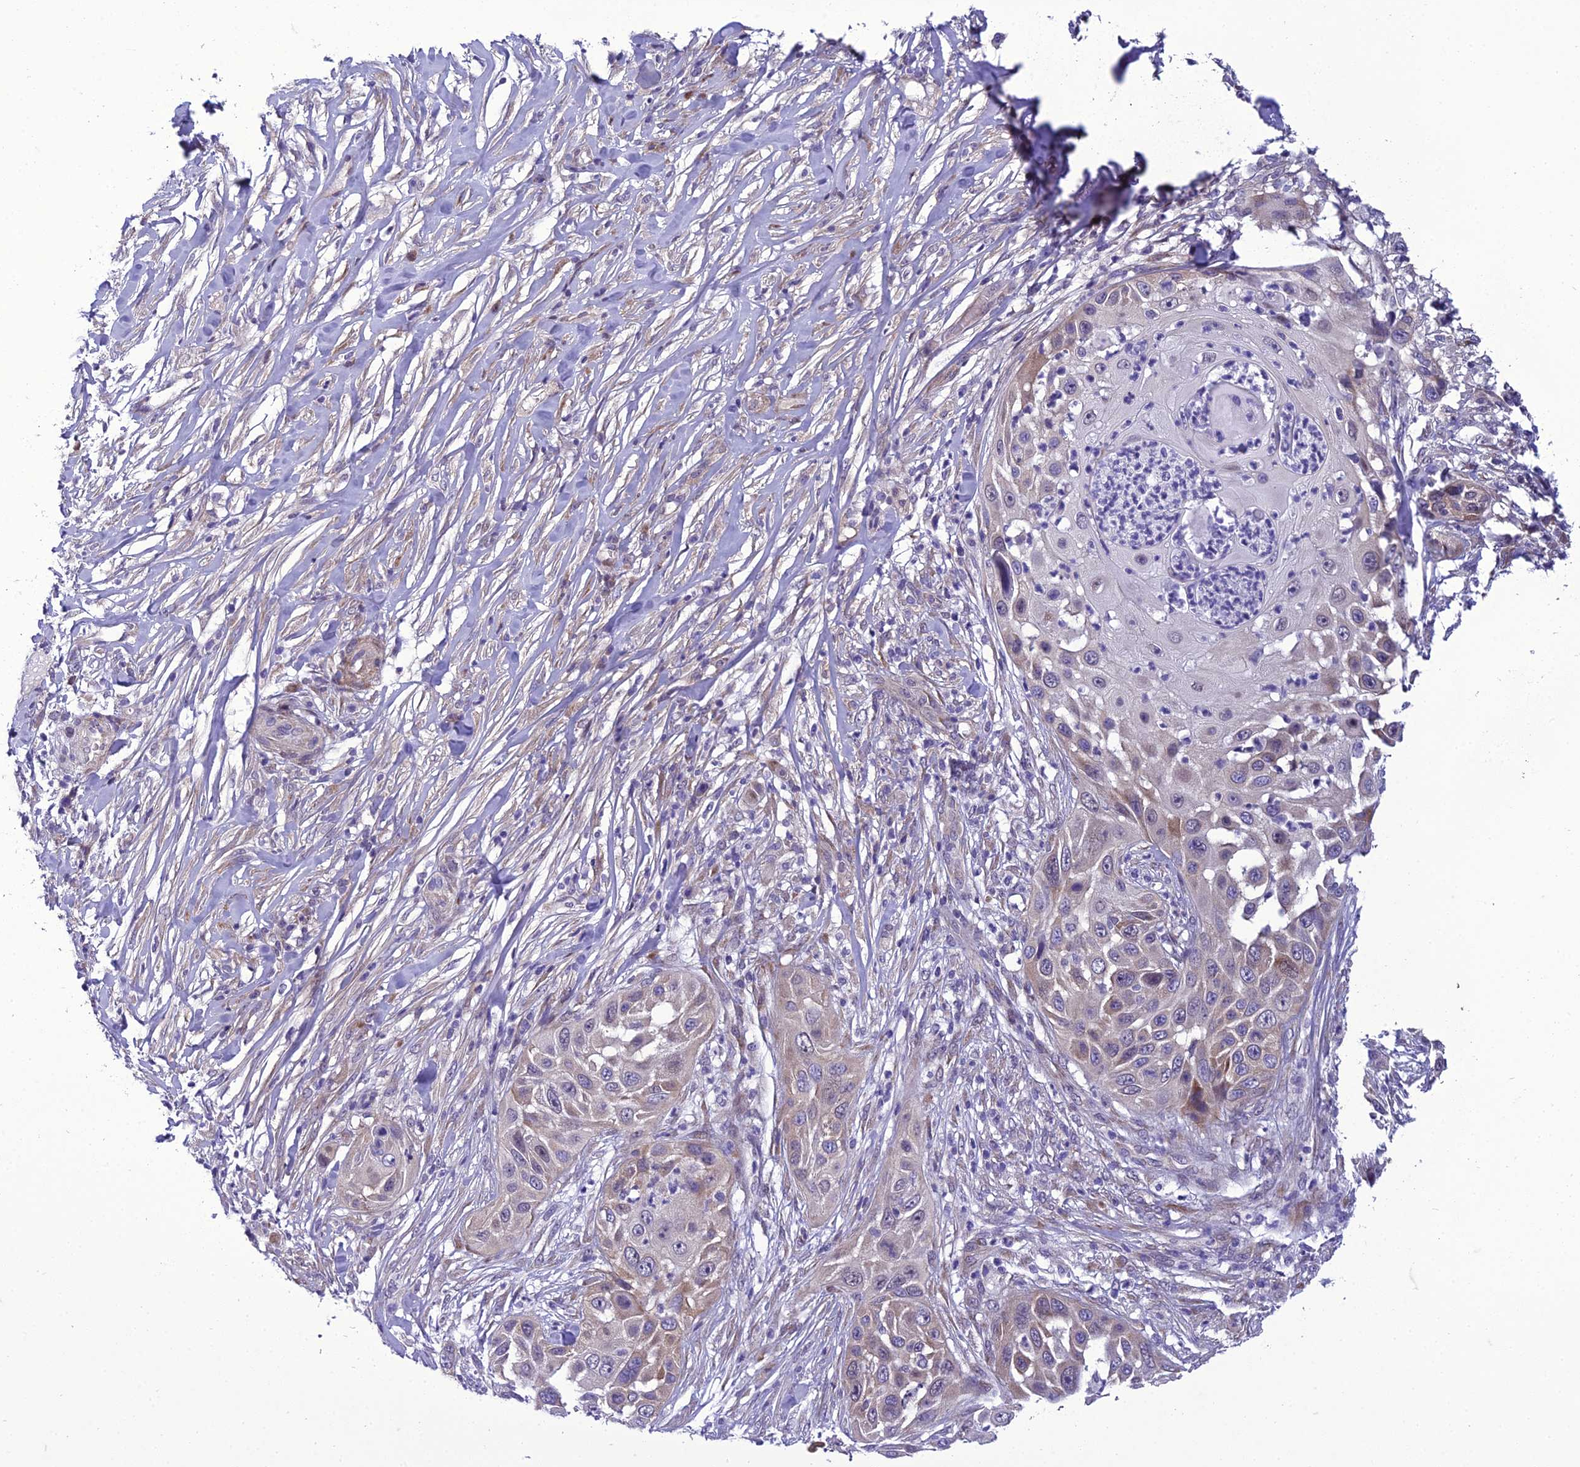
{"staining": {"intensity": "weak", "quantity": "25%-75%", "location": "cytoplasmic/membranous"}, "tissue": "skin cancer", "cell_type": "Tumor cells", "image_type": "cancer", "snomed": [{"axis": "morphology", "description": "Squamous cell carcinoma, NOS"}, {"axis": "topography", "description": "Skin"}], "caption": "Protein expression analysis of skin cancer (squamous cell carcinoma) demonstrates weak cytoplasmic/membranous staining in approximately 25%-75% of tumor cells.", "gene": "GAB4", "patient": {"sex": "female", "age": 44}}